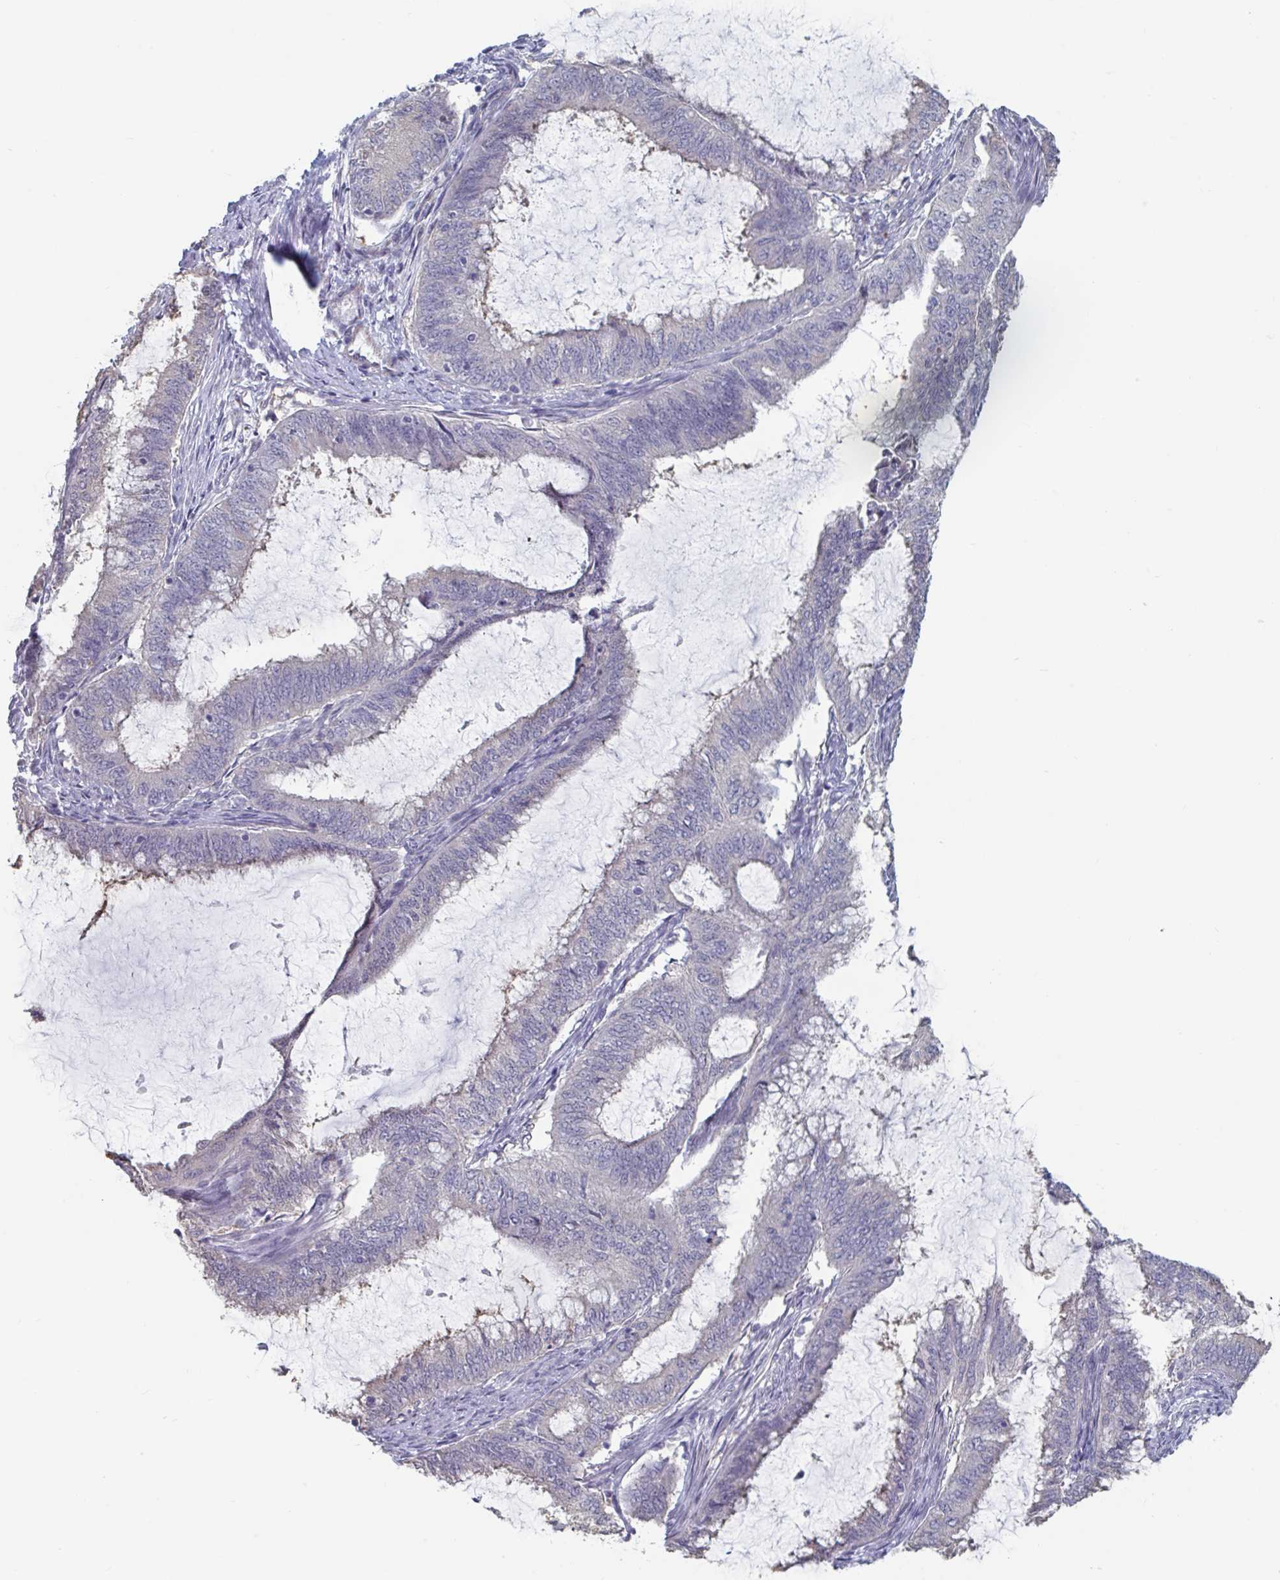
{"staining": {"intensity": "negative", "quantity": "none", "location": "none"}, "tissue": "endometrial cancer", "cell_type": "Tumor cells", "image_type": "cancer", "snomed": [{"axis": "morphology", "description": "Adenocarcinoma, NOS"}, {"axis": "topography", "description": "Endometrium"}], "caption": "IHC of adenocarcinoma (endometrial) exhibits no expression in tumor cells.", "gene": "FOXA1", "patient": {"sex": "female", "age": 51}}